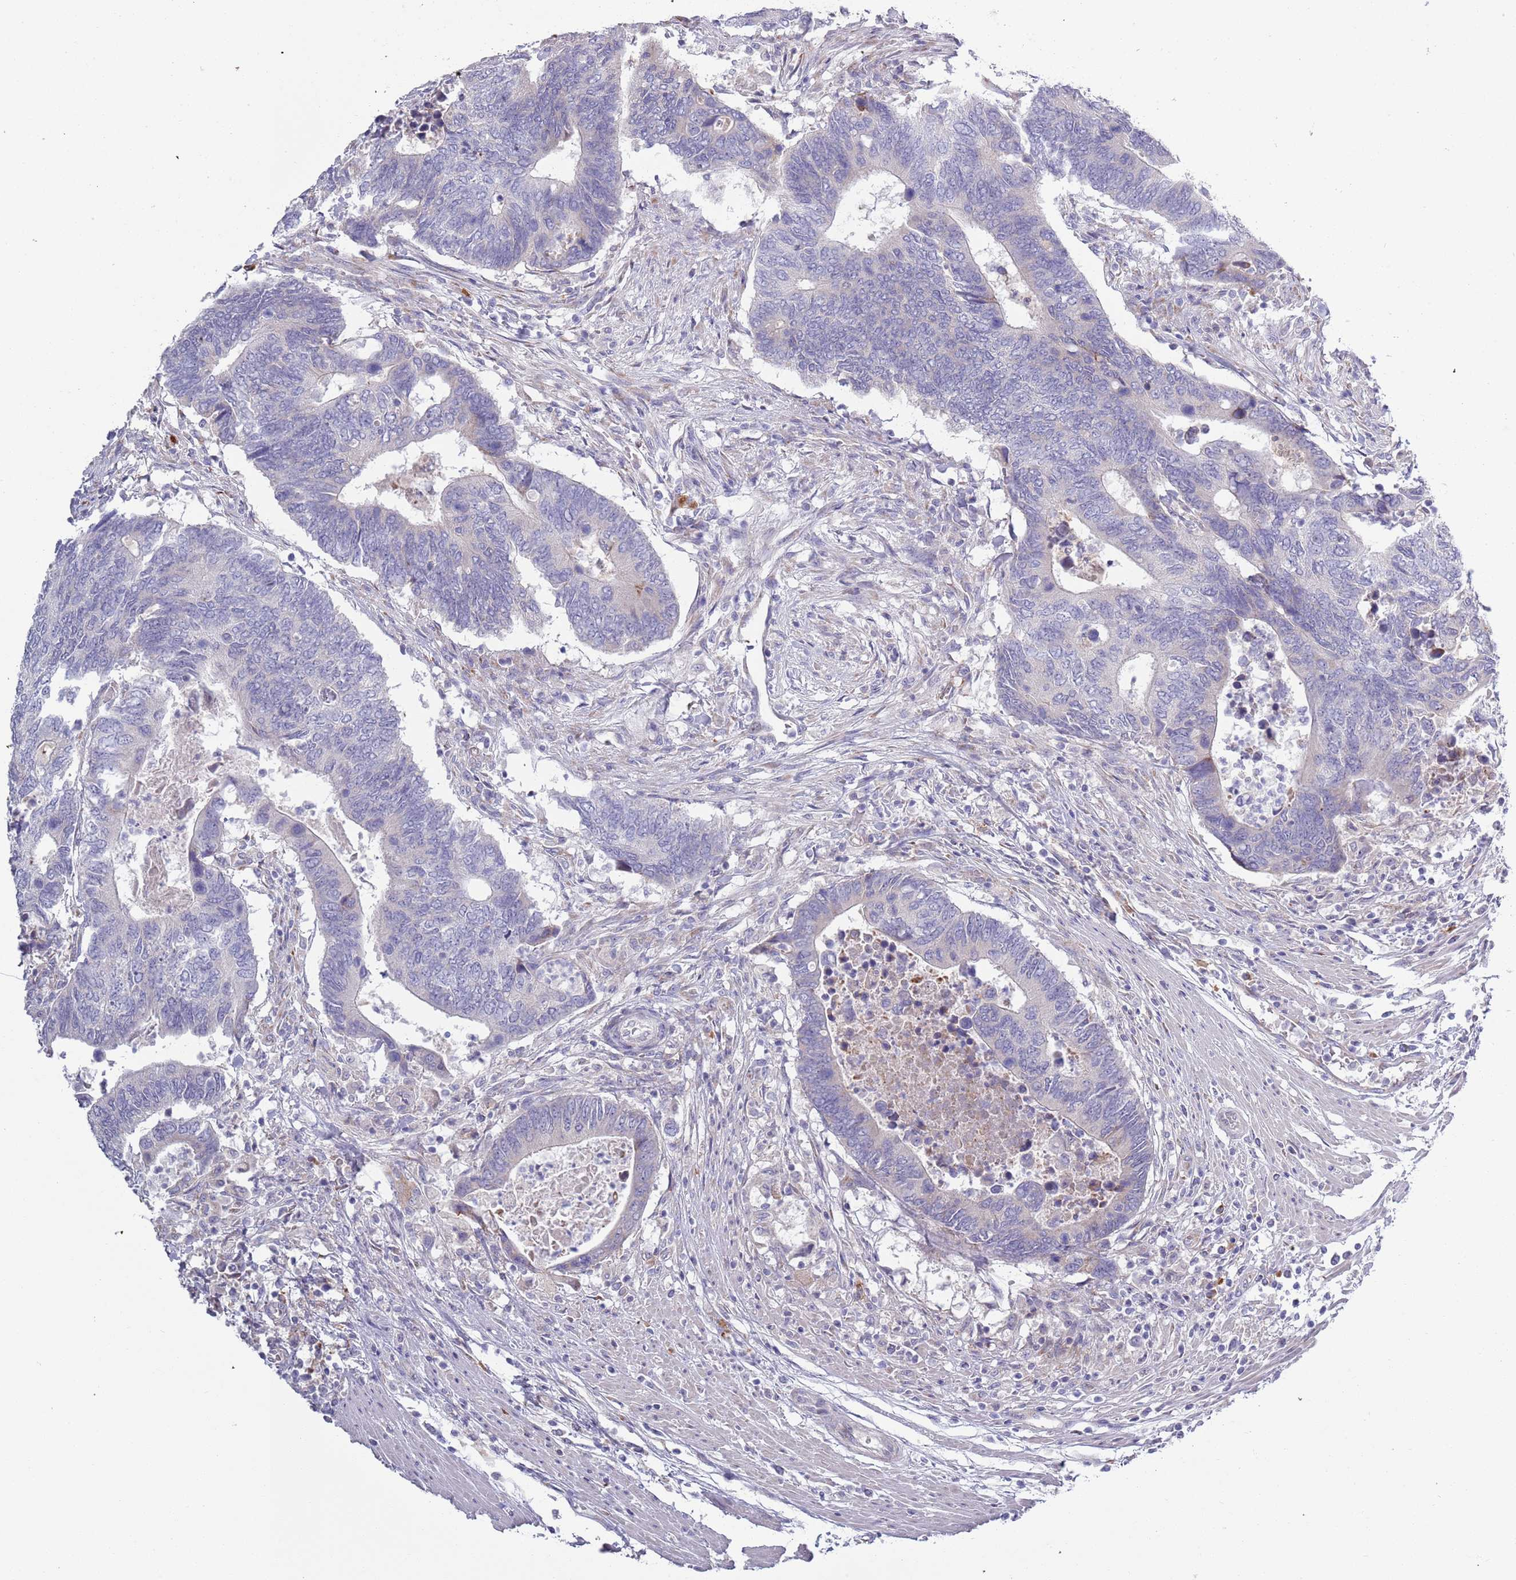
{"staining": {"intensity": "negative", "quantity": "none", "location": "none"}, "tissue": "colorectal cancer", "cell_type": "Tumor cells", "image_type": "cancer", "snomed": [{"axis": "morphology", "description": "Adenocarcinoma, NOS"}, {"axis": "topography", "description": "Colon"}], "caption": "This is an IHC image of colorectal adenocarcinoma. There is no positivity in tumor cells.", "gene": "LTB", "patient": {"sex": "male", "age": 87}}